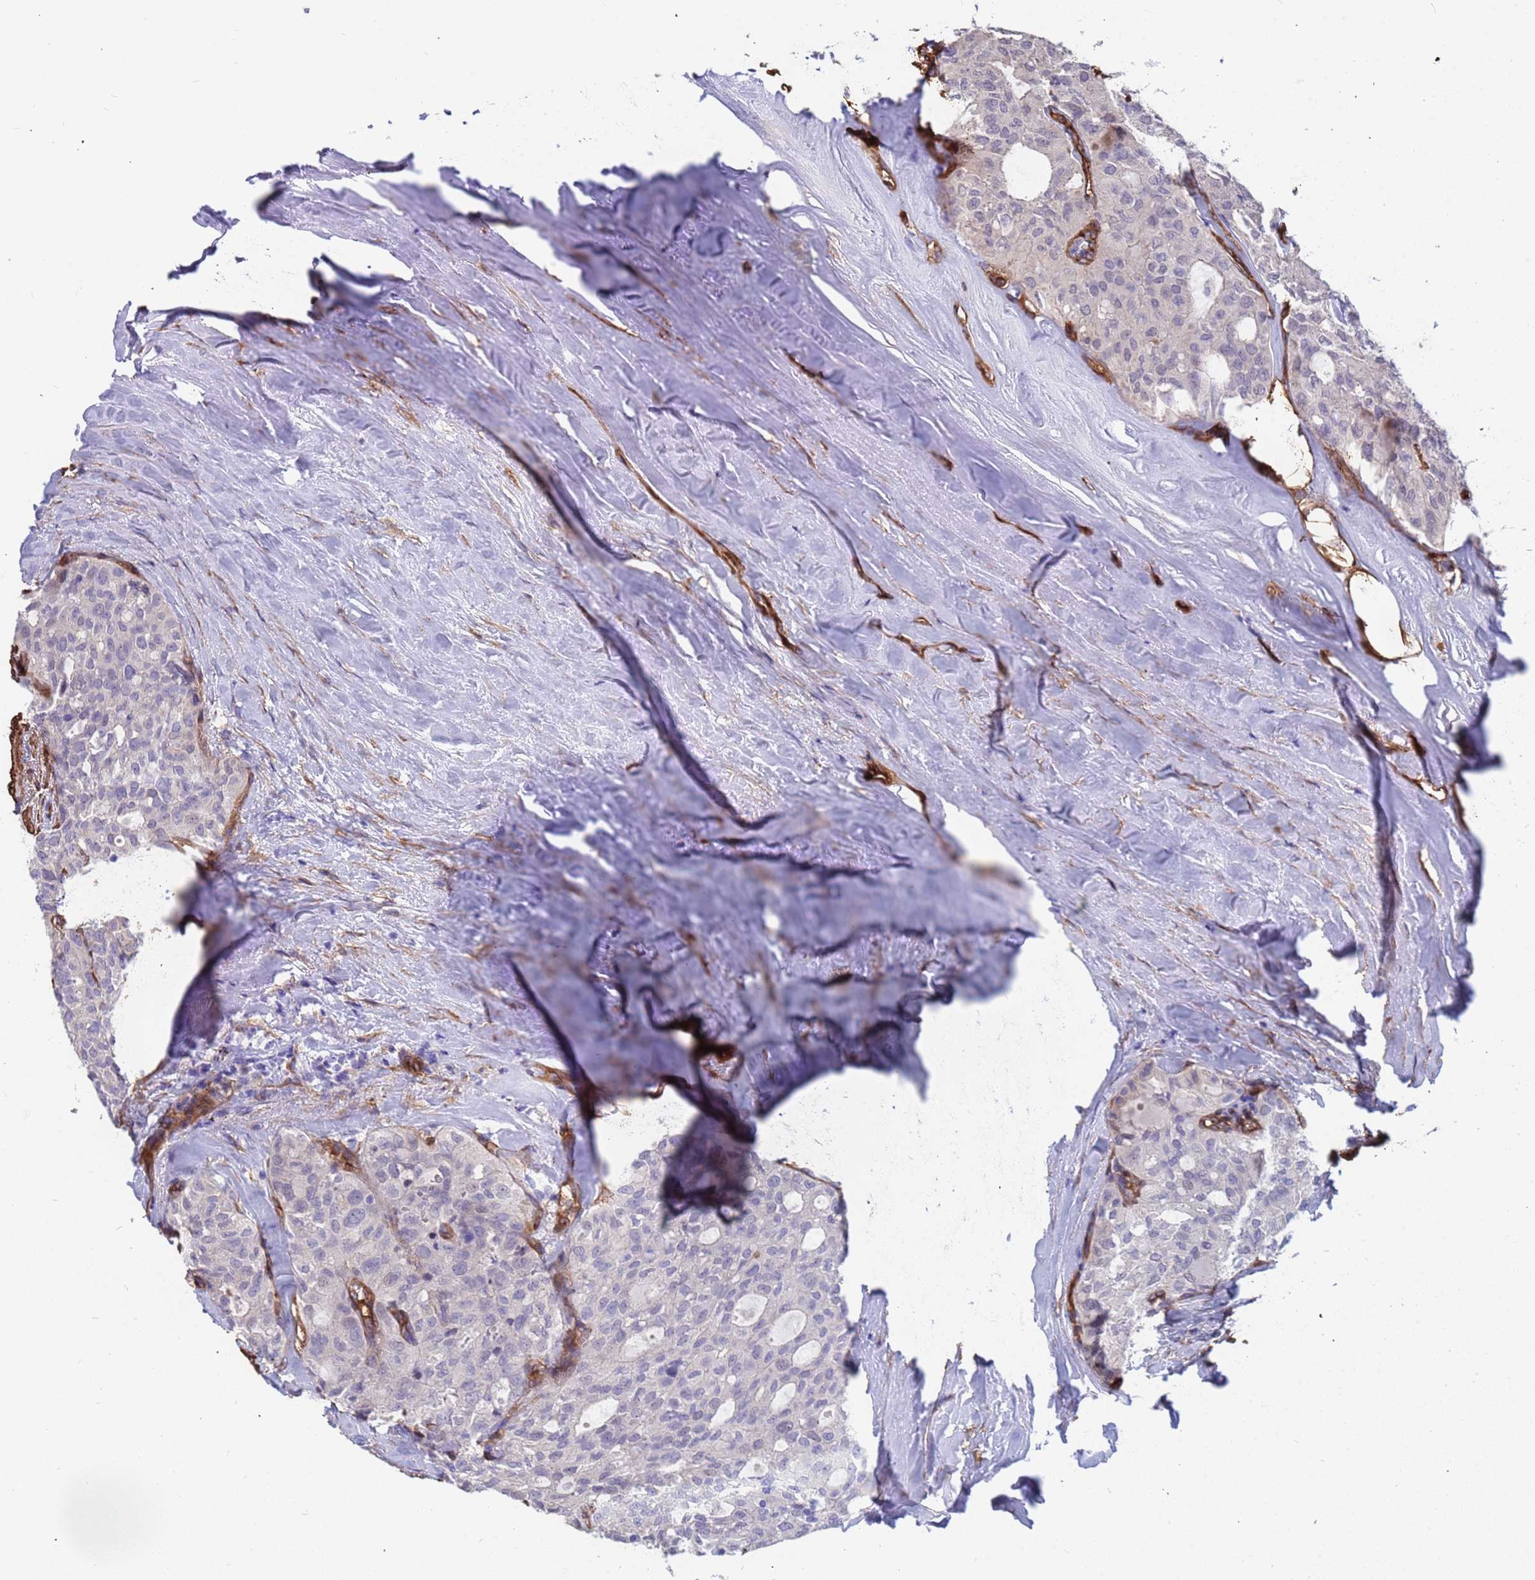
{"staining": {"intensity": "negative", "quantity": "none", "location": "none"}, "tissue": "thyroid cancer", "cell_type": "Tumor cells", "image_type": "cancer", "snomed": [{"axis": "morphology", "description": "Follicular adenoma carcinoma, NOS"}, {"axis": "topography", "description": "Thyroid gland"}], "caption": "DAB (3,3'-diaminobenzidine) immunohistochemical staining of follicular adenoma carcinoma (thyroid) displays no significant positivity in tumor cells.", "gene": "EHD2", "patient": {"sex": "male", "age": 75}}